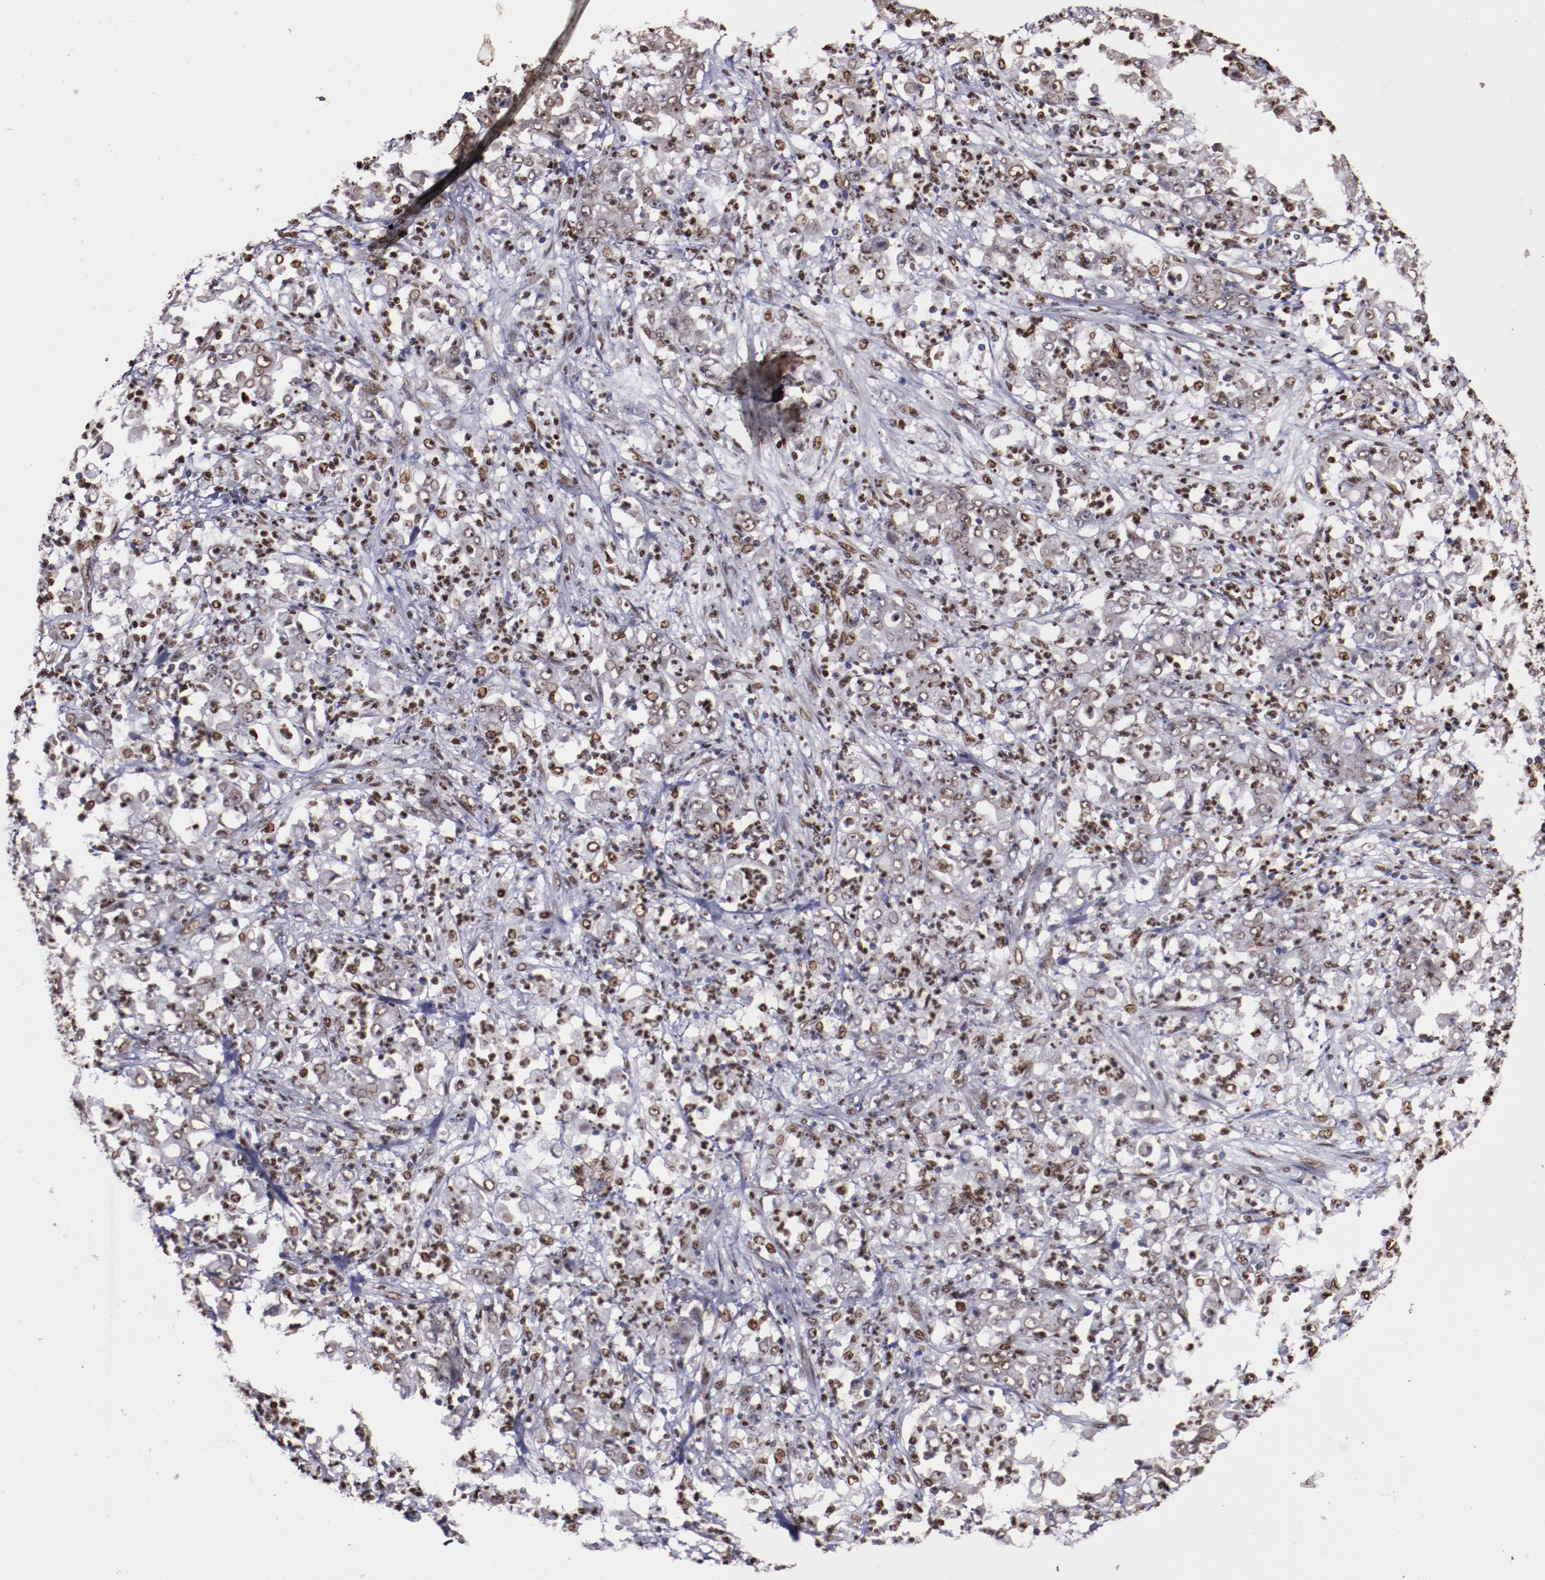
{"staining": {"intensity": "weak", "quantity": ">75%", "location": "nuclear"}, "tissue": "stomach cancer", "cell_type": "Tumor cells", "image_type": "cancer", "snomed": [{"axis": "morphology", "description": "Adenocarcinoma, NOS"}, {"axis": "topography", "description": "Stomach, lower"}], "caption": "An immunohistochemistry histopathology image of neoplastic tissue is shown. Protein staining in brown labels weak nuclear positivity in stomach cancer within tumor cells.", "gene": "APEX1", "patient": {"sex": "female", "age": 71}}